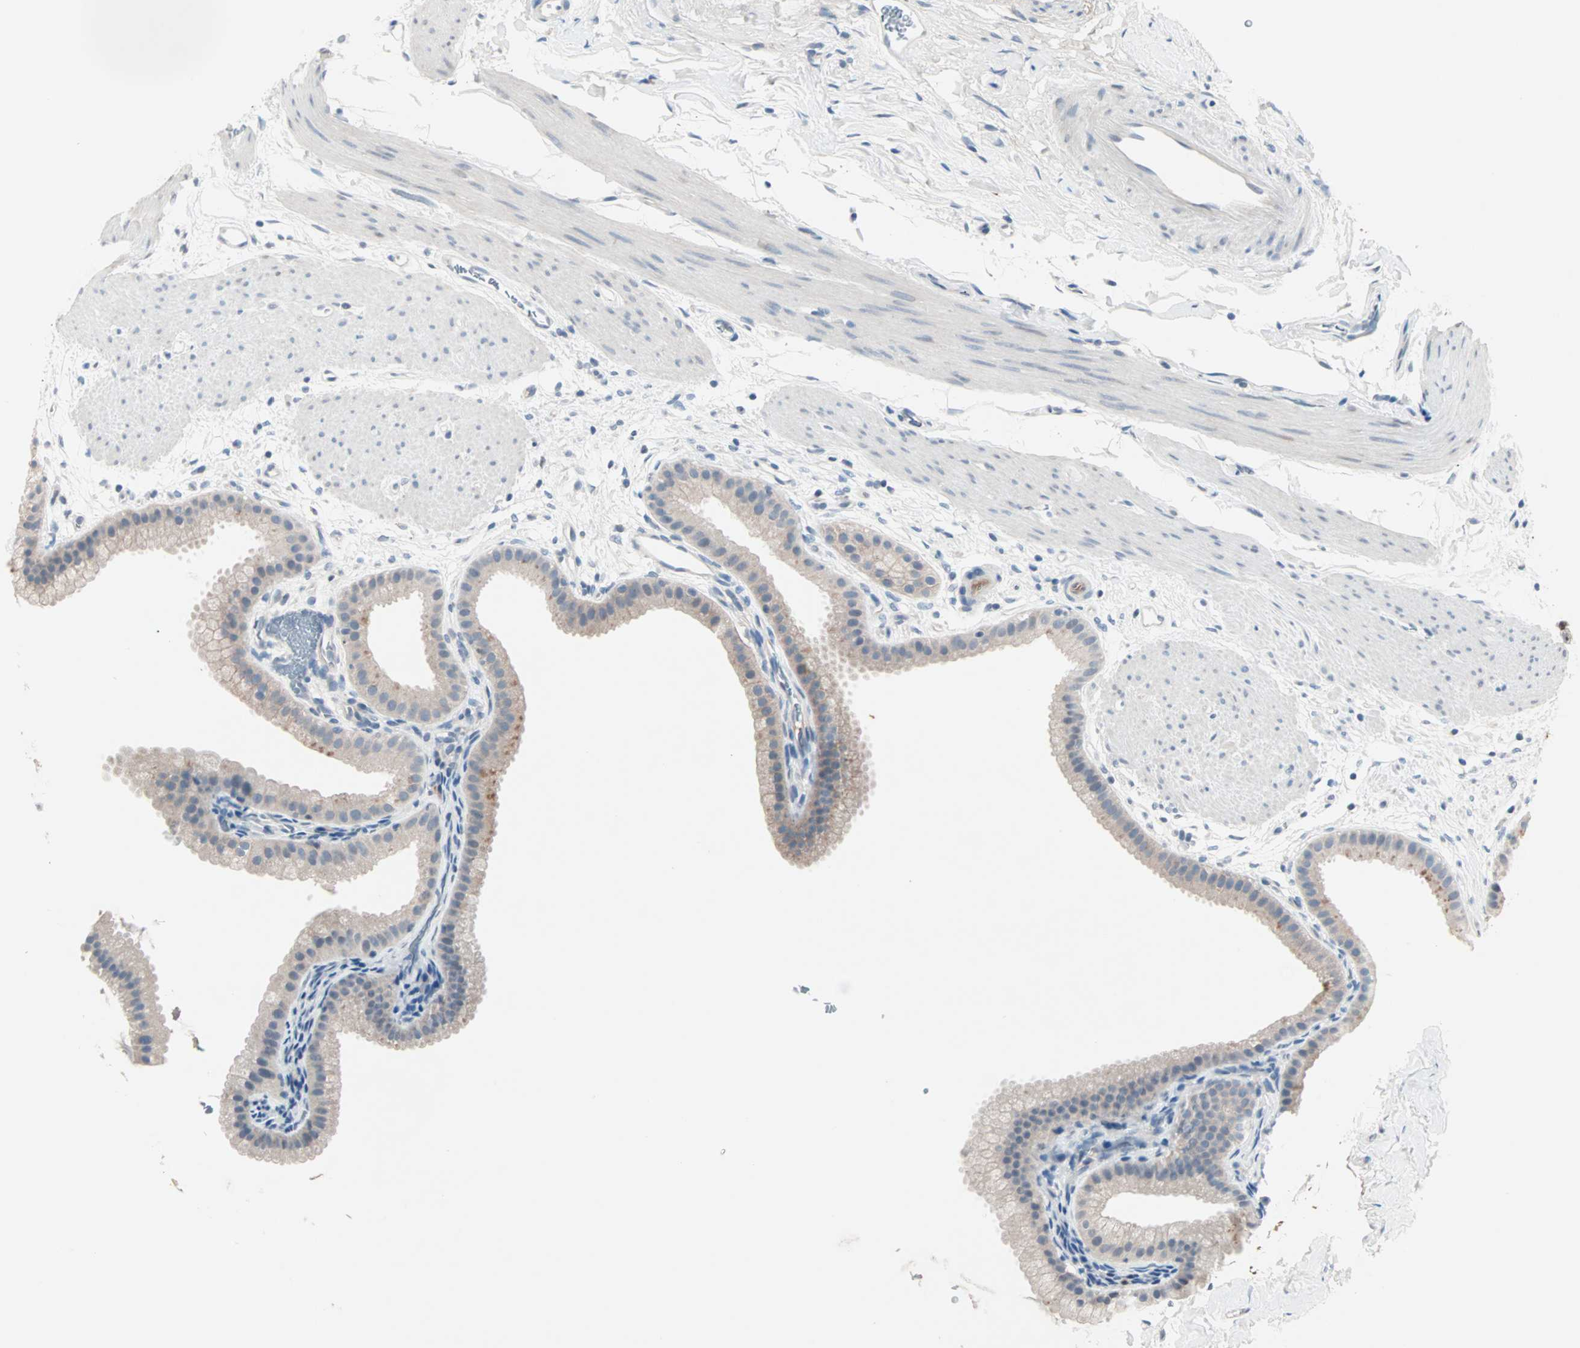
{"staining": {"intensity": "negative", "quantity": "none", "location": "none"}, "tissue": "gallbladder", "cell_type": "Glandular cells", "image_type": "normal", "snomed": [{"axis": "morphology", "description": "Normal tissue, NOS"}, {"axis": "topography", "description": "Gallbladder"}], "caption": "IHC image of unremarkable gallbladder stained for a protein (brown), which shows no positivity in glandular cells.", "gene": "CCNE2", "patient": {"sex": "female", "age": 64}}